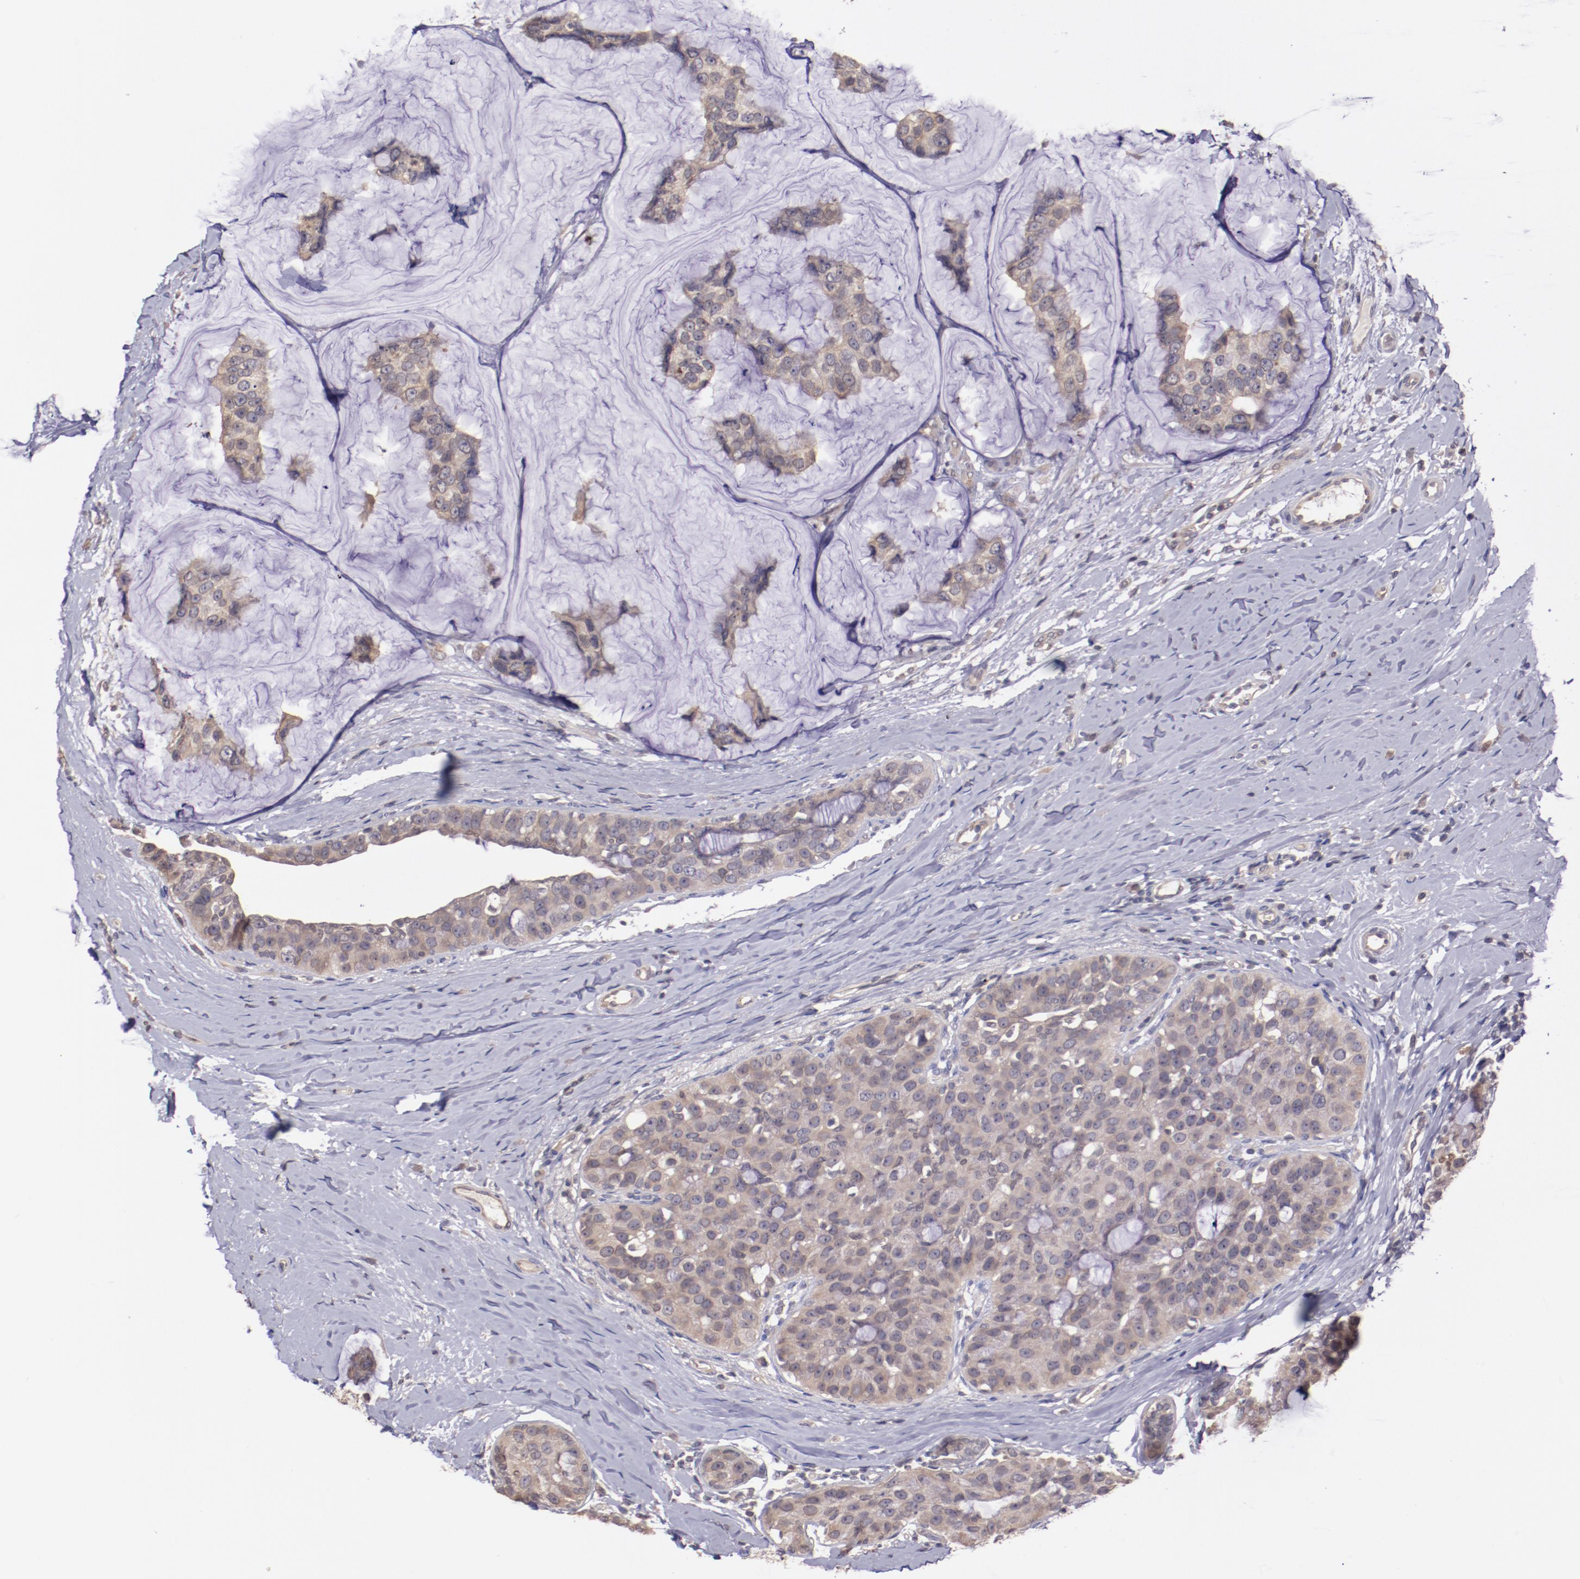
{"staining": {"intensity": "weak", "quantity": ">75%", "location": "cytoplasmic/membranous"}, "tissue": "breast cancer", "cell_type": "Tumor cells", "image_type": "cancer", "snomed": [{"axis": "morphology", "description": "Normal tissue, NOS"}, {"axis": "morphology", "description": "Duct carcinoma"}, {"axis": "topography", "description": "Breast"}], "caption": "Breast cancer (intraductal carcinoma) stained for a protein displays weak cytoplasmic/membranous positivity in tumor cells. The protein of interest is shown in brown color, while the nuclei are stained blue.", "gene": "NUP62CL", "patient": {"sex": "female", "age": 50}}